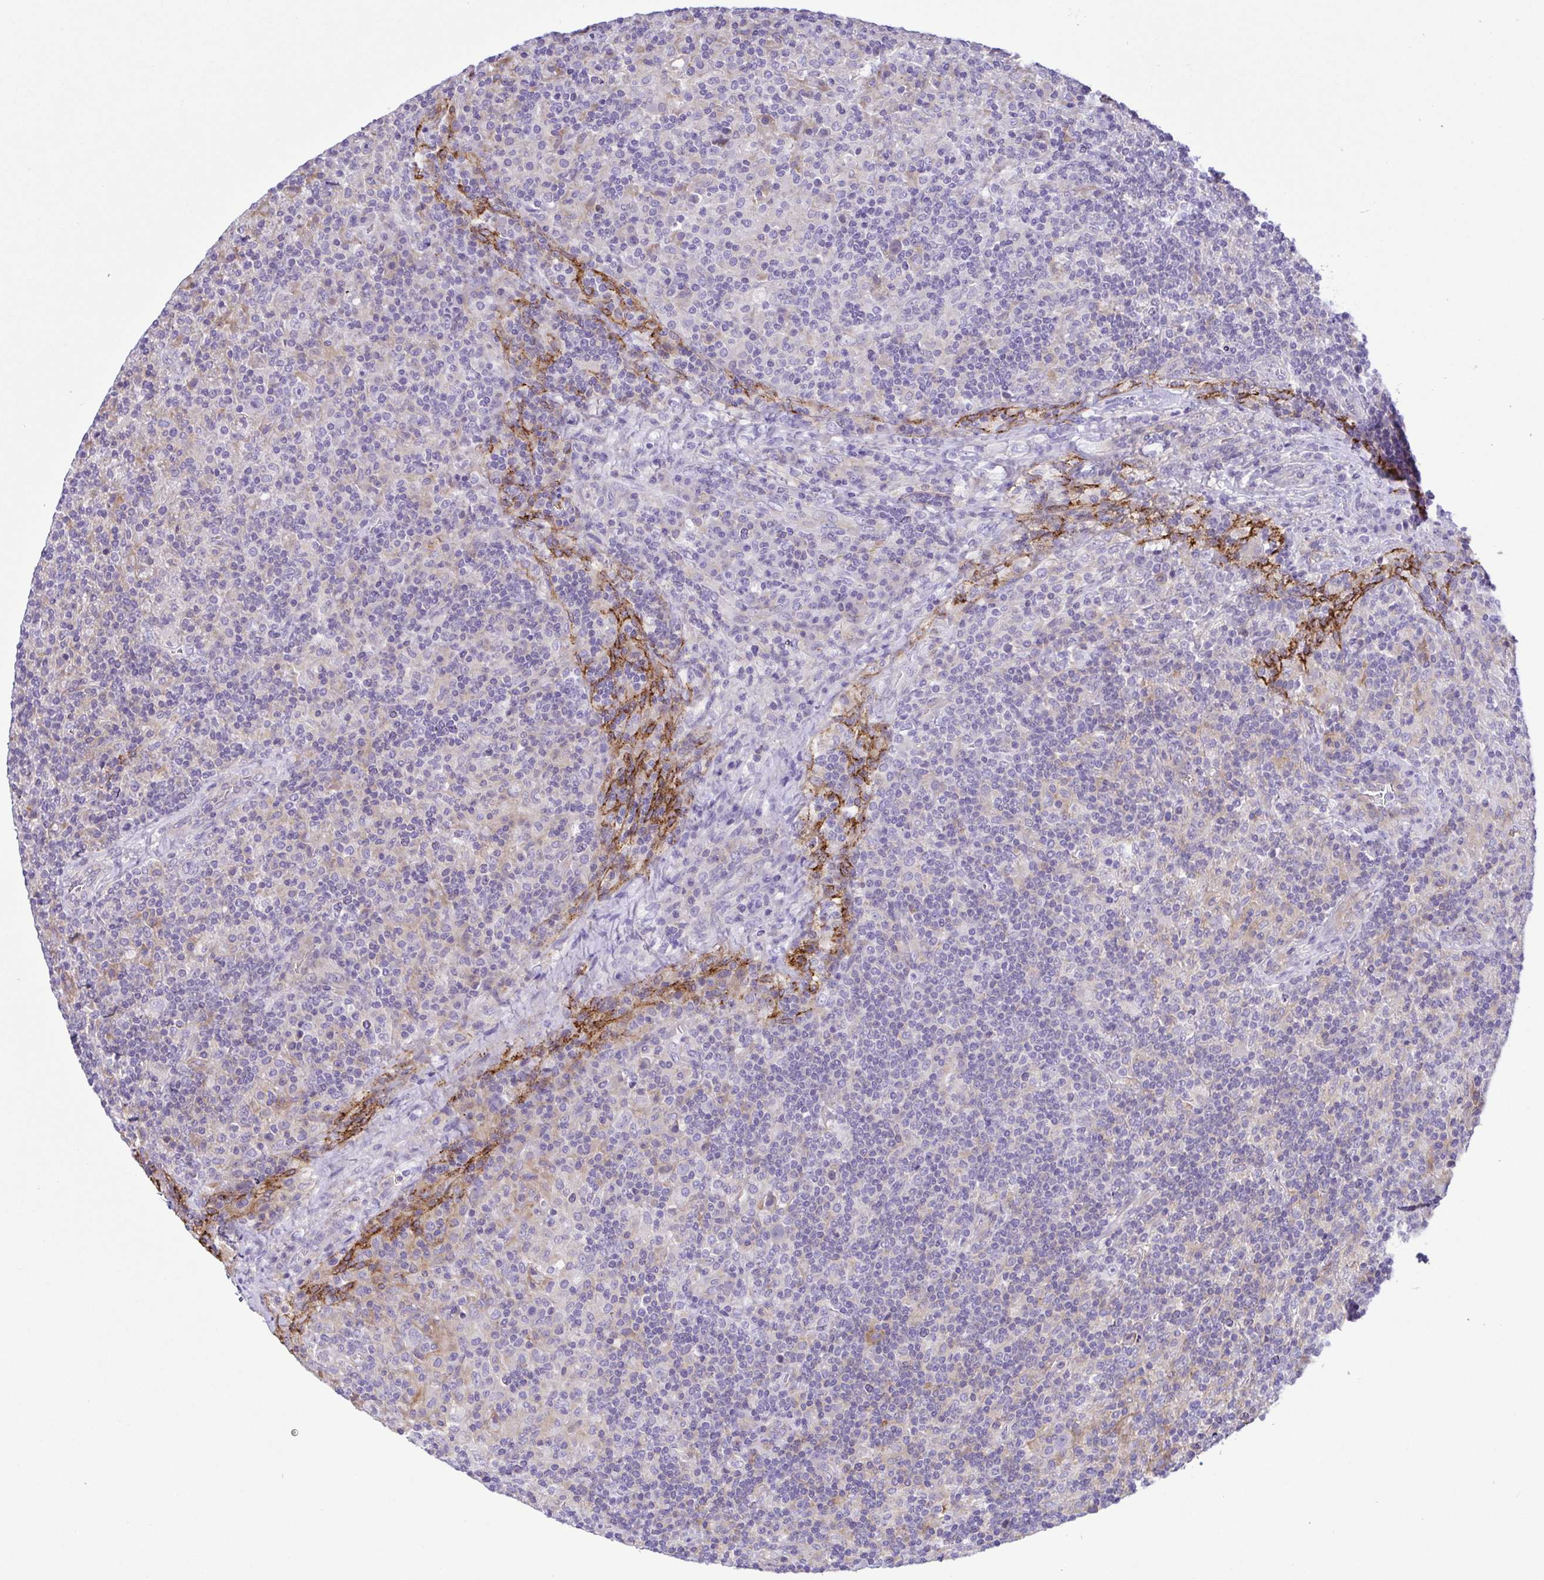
{"staining": {"intensity": "negative", "quantity": "none", "location": "none"}, "tissue": "lymphoma", "cell_type": "Tumor cells", "image_type": "cancer", "snomed": [{"axis": "morphology", "description": "Hodgkin's disease, NOS"}, {"axis": "topography", "description": "Lymph node"}], "caption": "The immunohistochemistry histopathology image has no significant staining in tumor cells of lymphoma tissue.", "gene": "GPR182", "patient": {"sex": "male", "age": 70}}